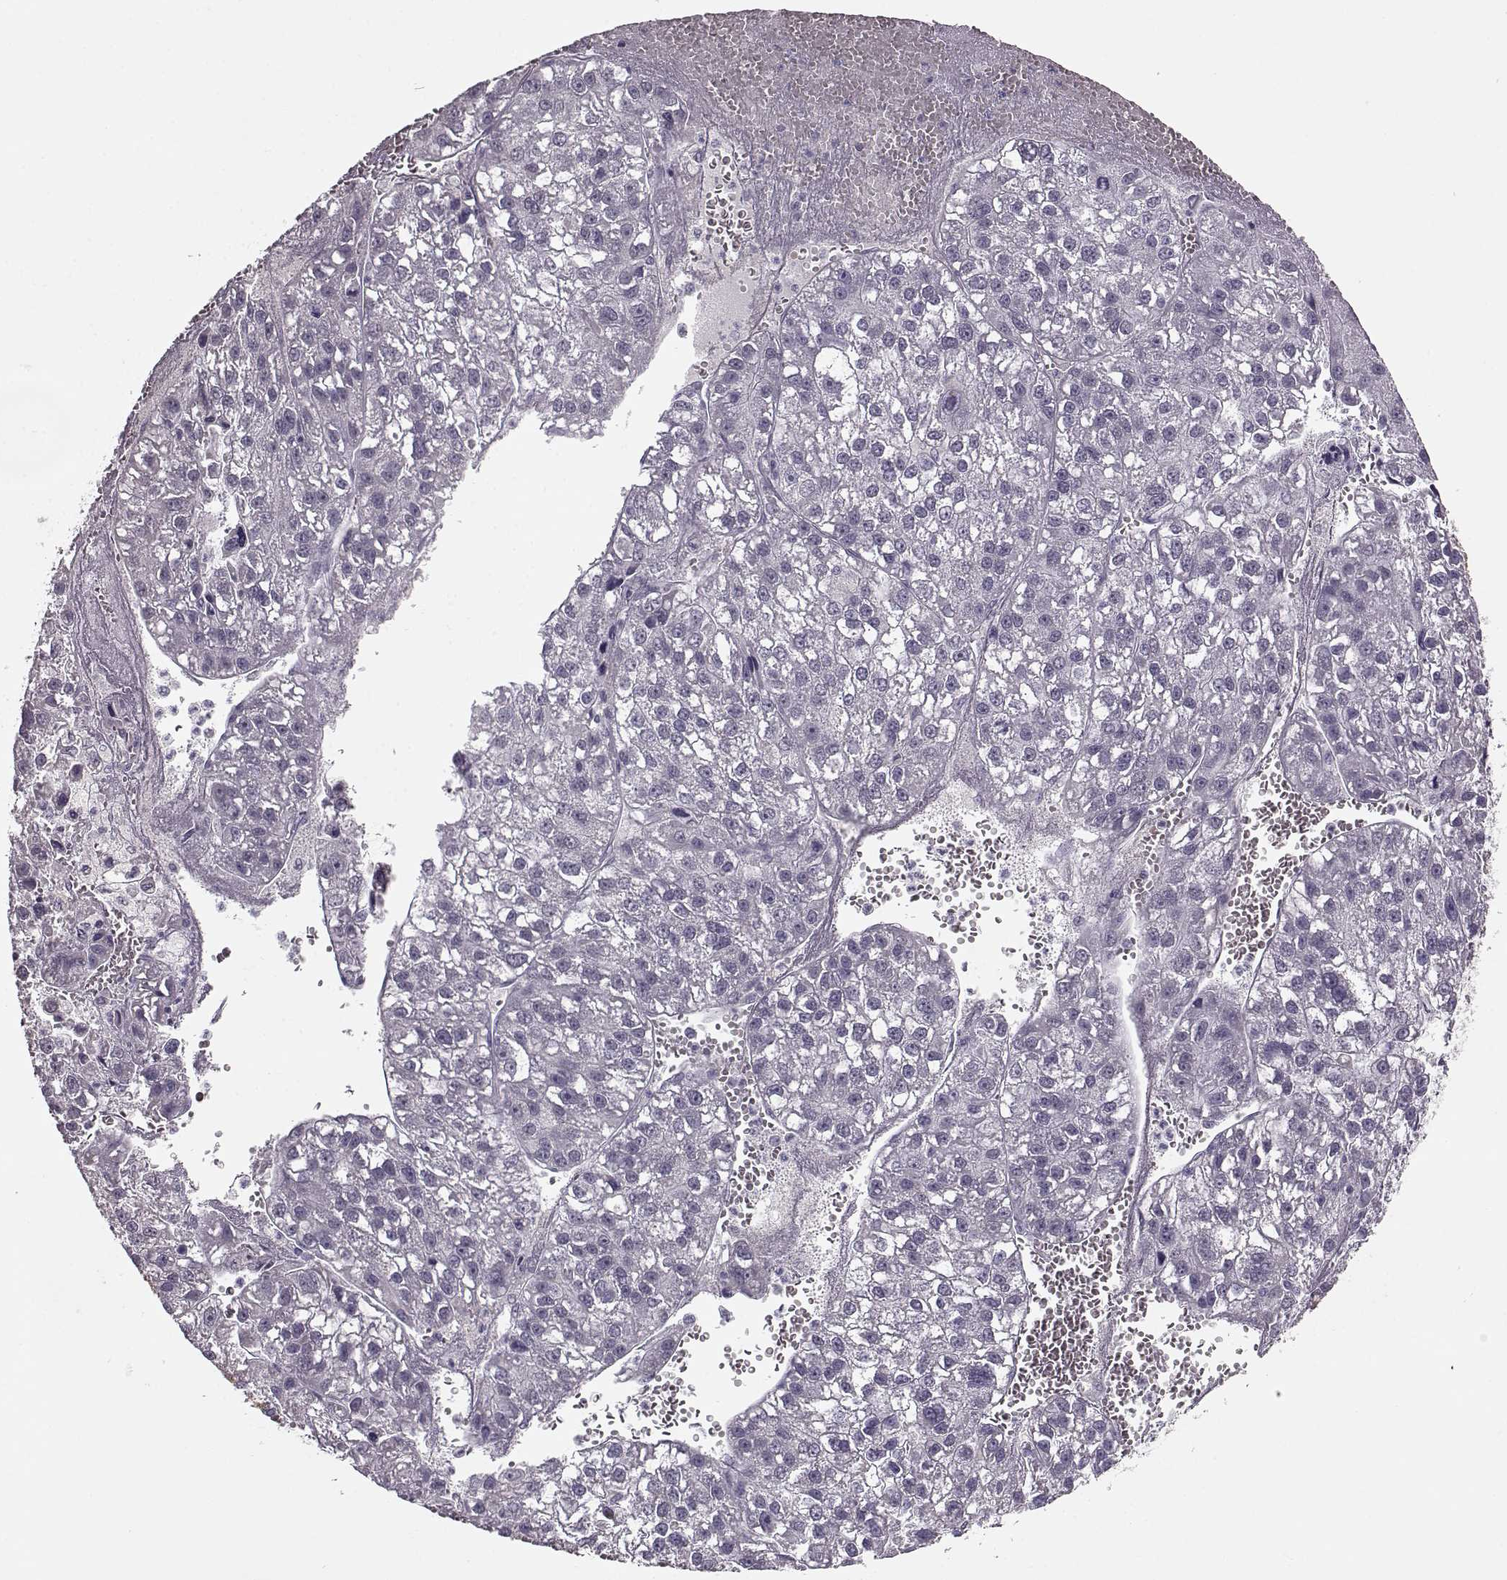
{"staining": {"intensity": "negative", "quantity": "none", "location": "none"}, "tissue": "liver cancer", "cell_type": "Tumor cells", "image_type": "cancer", "snomed": [{"axis": "morphology", "description": "Carcinoma, Hepatocellular, NOS"}, {"axis": "topography", "description": "Liver"}], "caption": "An IHC photomicrograph of liver hepatocellular carcinoma is shown. There is no staining in tumor cells of liver hepatocellular carcinoma. The staining is performed using DAB brown chromogen with nuclei counter-stained in using hematoxylin.", "gene": "MAP6D1", "patient": {"sex": "female", "age": 70}}